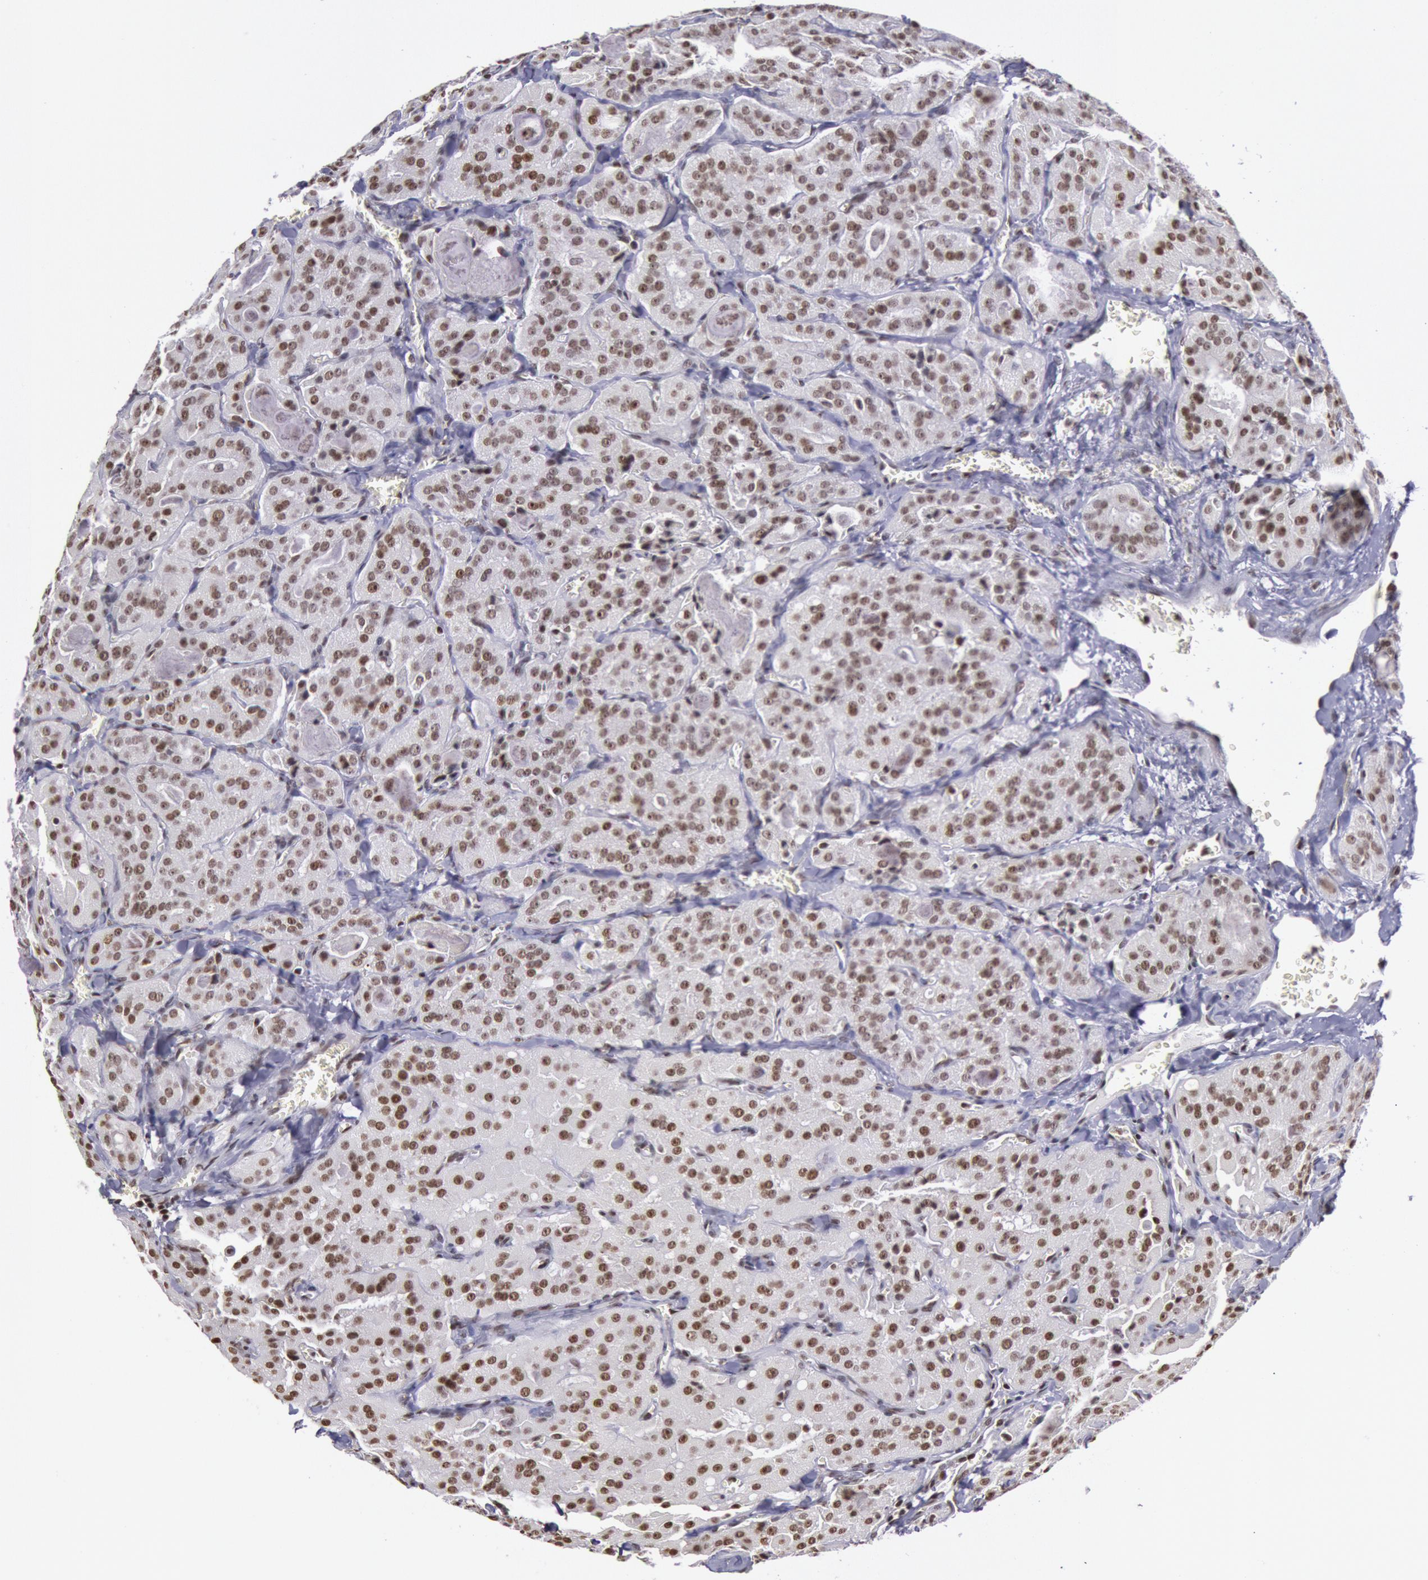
{"staining": {"intensity": "moderate", "quantity": ">75%", "location": "nuclear"}, "tissue": "thyroid cancer", "cell_type": "Tumor cells", "image_type": "cancer", "snomed": [{"axis": "morphology", "description": "Carcinoma, NOS"}, {"axis": "topography", "description": "Thyroid gland"}], "caption": "Carcinoma (thyroid) was stained to show a protein in brown. There is medium levels of moderate nuclear expression in about >75% of tumor cells. The protein is shown in brown color, while the nuclei are stained blue.", "gene": "NKAP", "patient": {"sex": "male", "age": 76}}